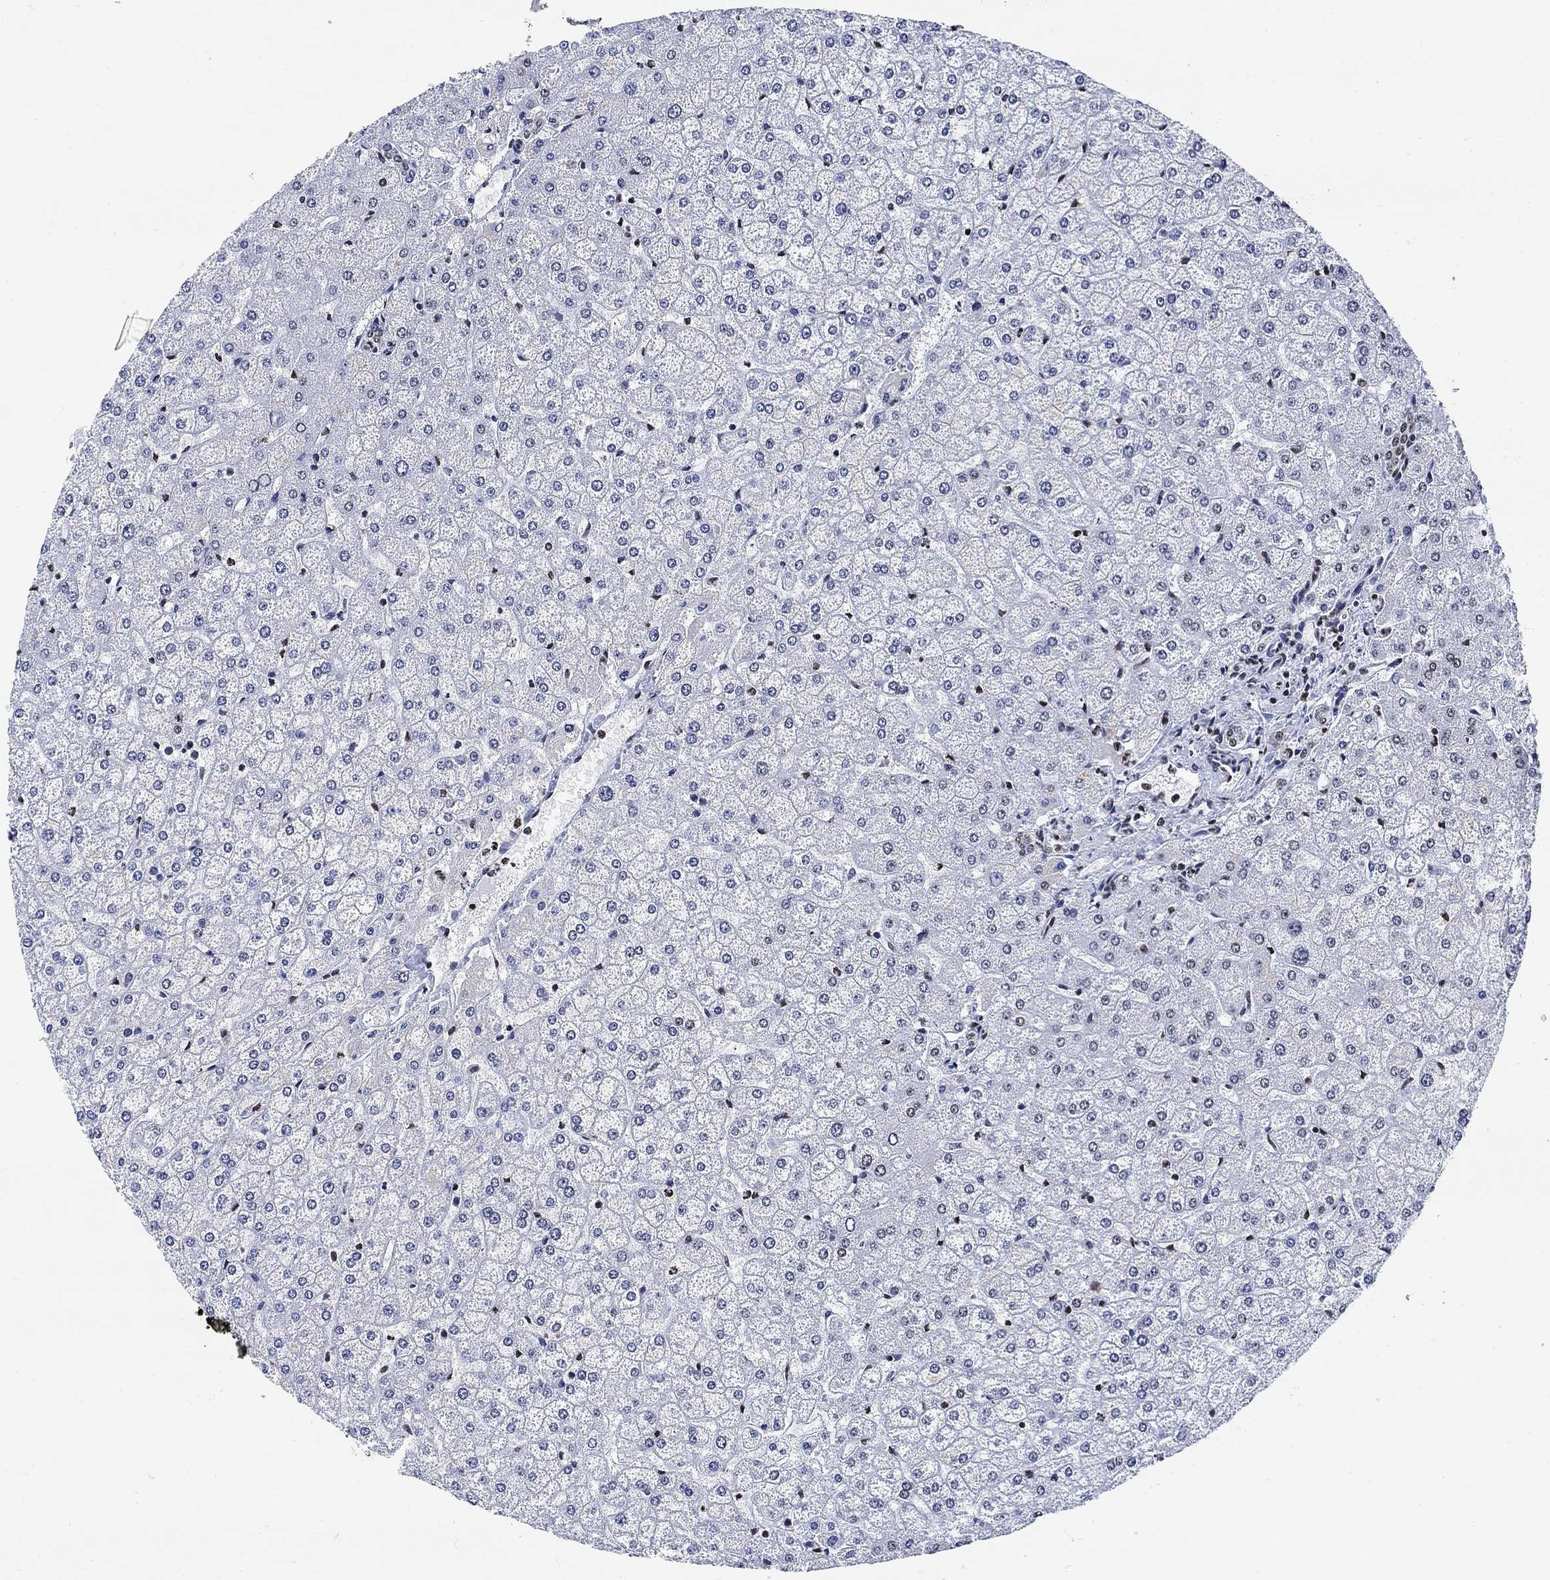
{"staining": {"intensity": "negative", "quantity": "none", "location": "none"}, "tissue": "liver", "cell_type": "Cholangiocytes", "image_type": "normal", "snomed": [{"axis": "morphology", "description": "Normal tissue, NOS"}, {"axis": "topography", "description": "Liver"}], "caption": "The histopathology image reveals no significant expression in cholangiocytes of liver.", "gene": "H1", "patient": {"sex": "female", "age": 32}}